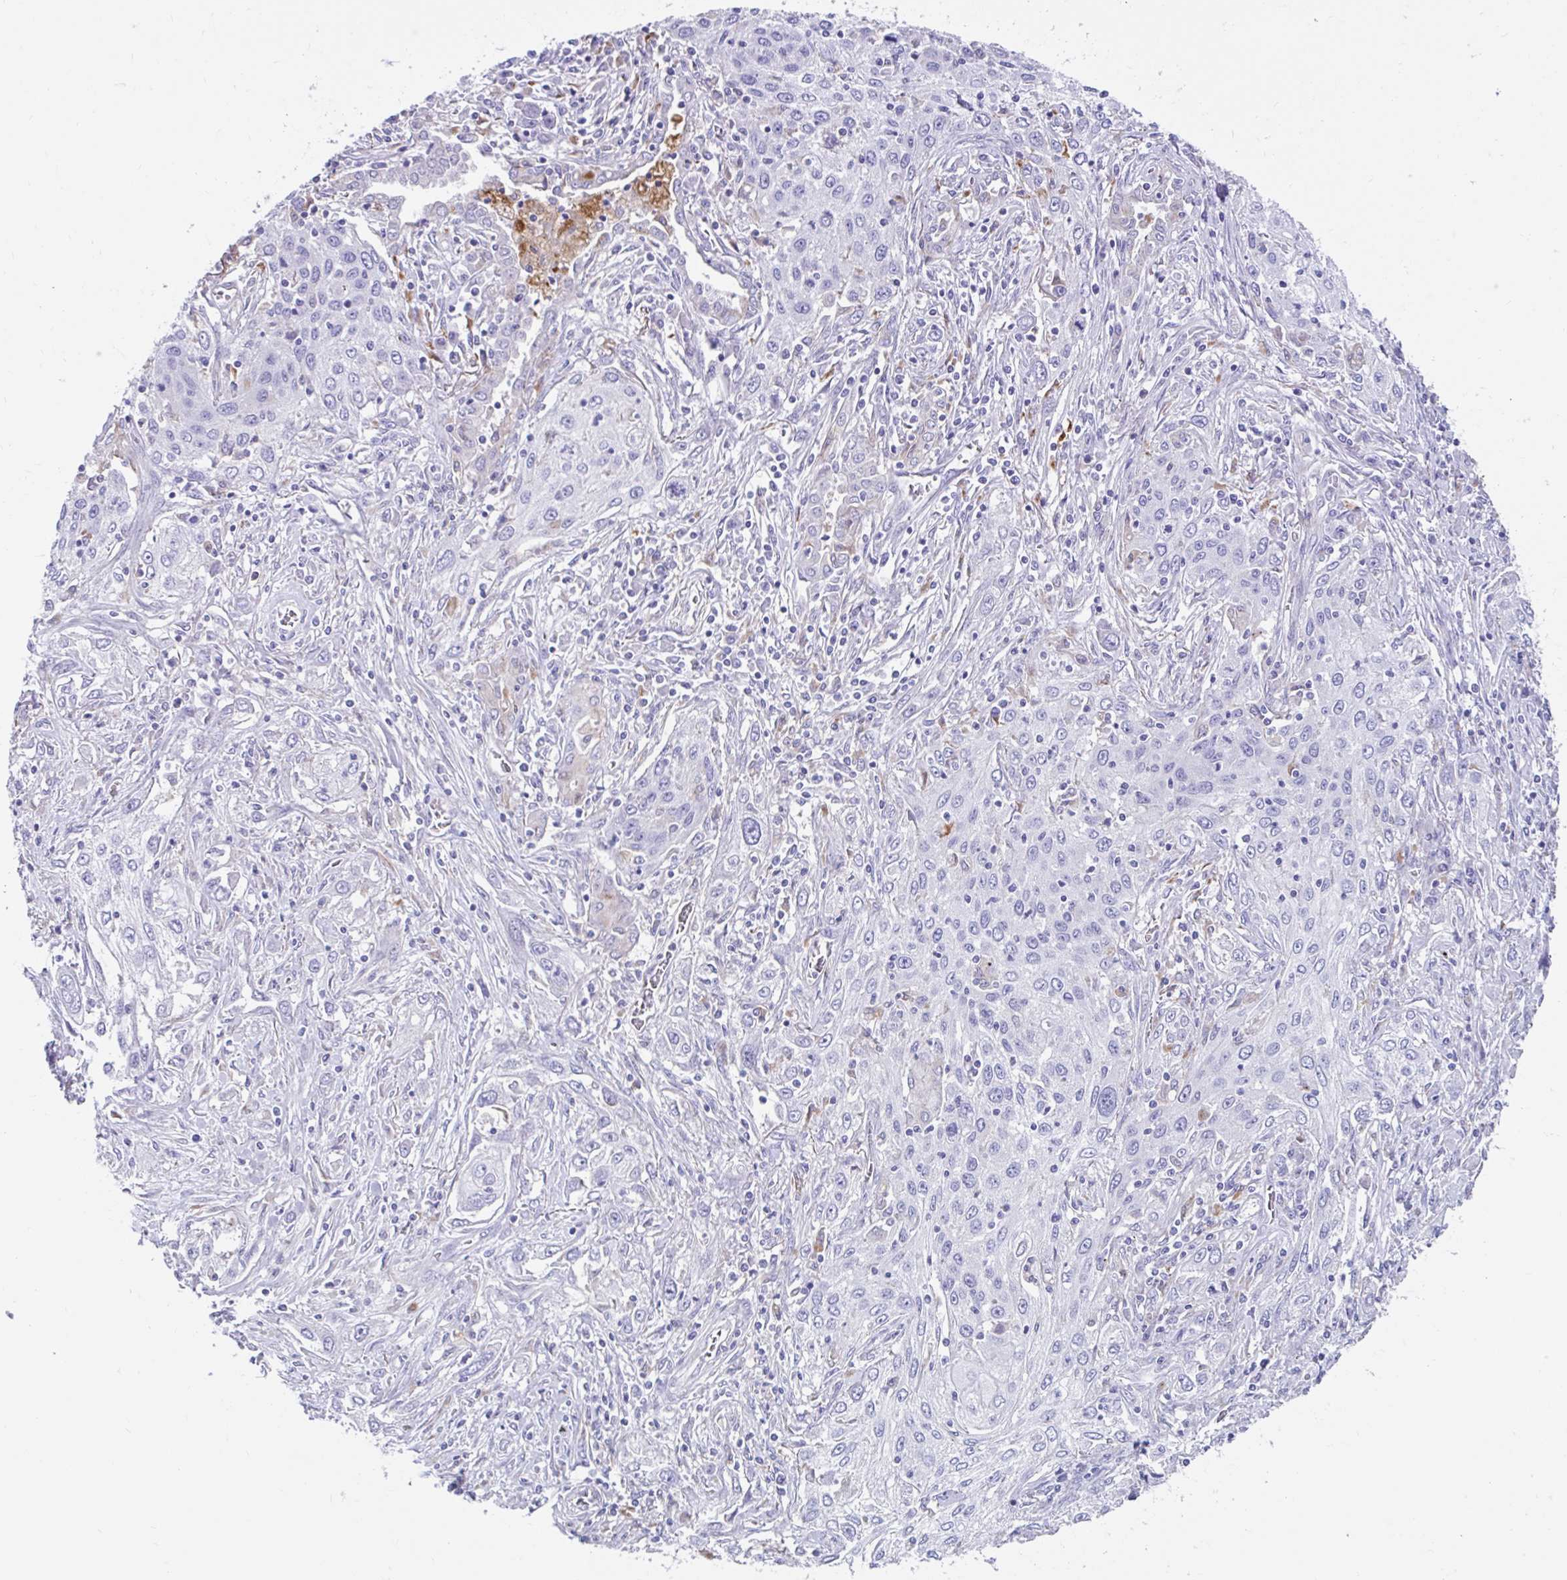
{"staining": {"intensity": "negative", "quantity": "none", "location": "none"}, "tissue": "lung cancer", "cell_type": "Tumor cells", "image_type": "cancer", "snomed": [{"axis": "morphology", "description": "Squamous cell carcinoma, NOS"}, {"axis": "topography", "description": "Lung"}], "caption": "There is no significant staining in tumor cells of lung cancer. The staining is performed using DAB brown chromogen with nuclei counter-stained in using hematoxylin.", "gene": "ZNF33A", "patient": {"sex": "female", "age": 69}}